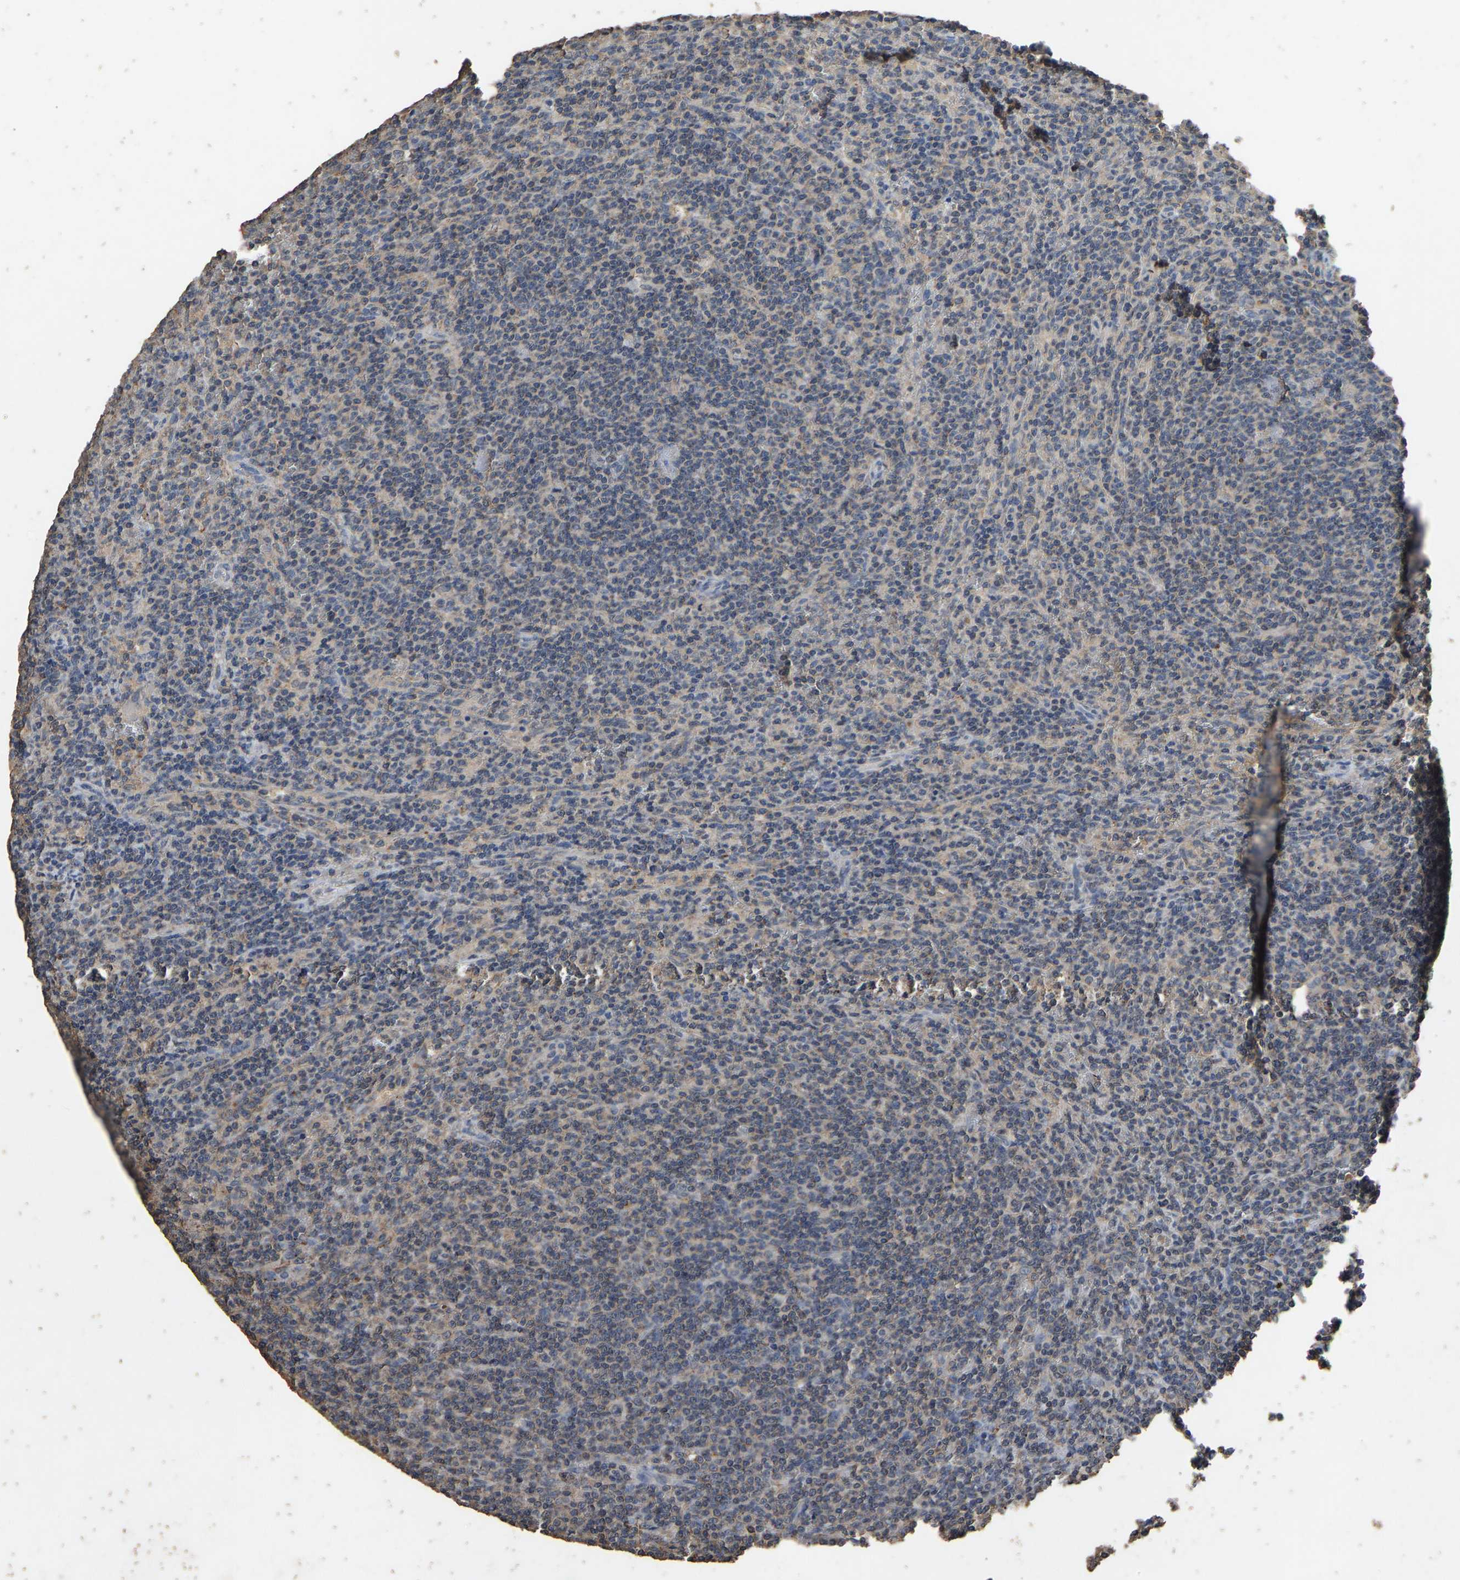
{"staining": {"intensity": "weak", "quantity": "25%-75%", "location": "cytoplasmic/membranous"}, "tissue": "lymphoma", "cell_type": "Tumor cells", "image_type": "cancer", "snomed": [{"axis": "morphology", "description": "Malignant lymphoma, non-Hodgkin's type, Low grade"}, {"axis": "topography", "description": "Spleen"}], "caption": "There is low levels of weak cytoplasmic/membranous positivity in tumor cells of lymphoma, as demonstrated by immunohistochemical staining (brown color).", "gene": "CIDEC", "patient": {"sex": "female", "age": 50}}